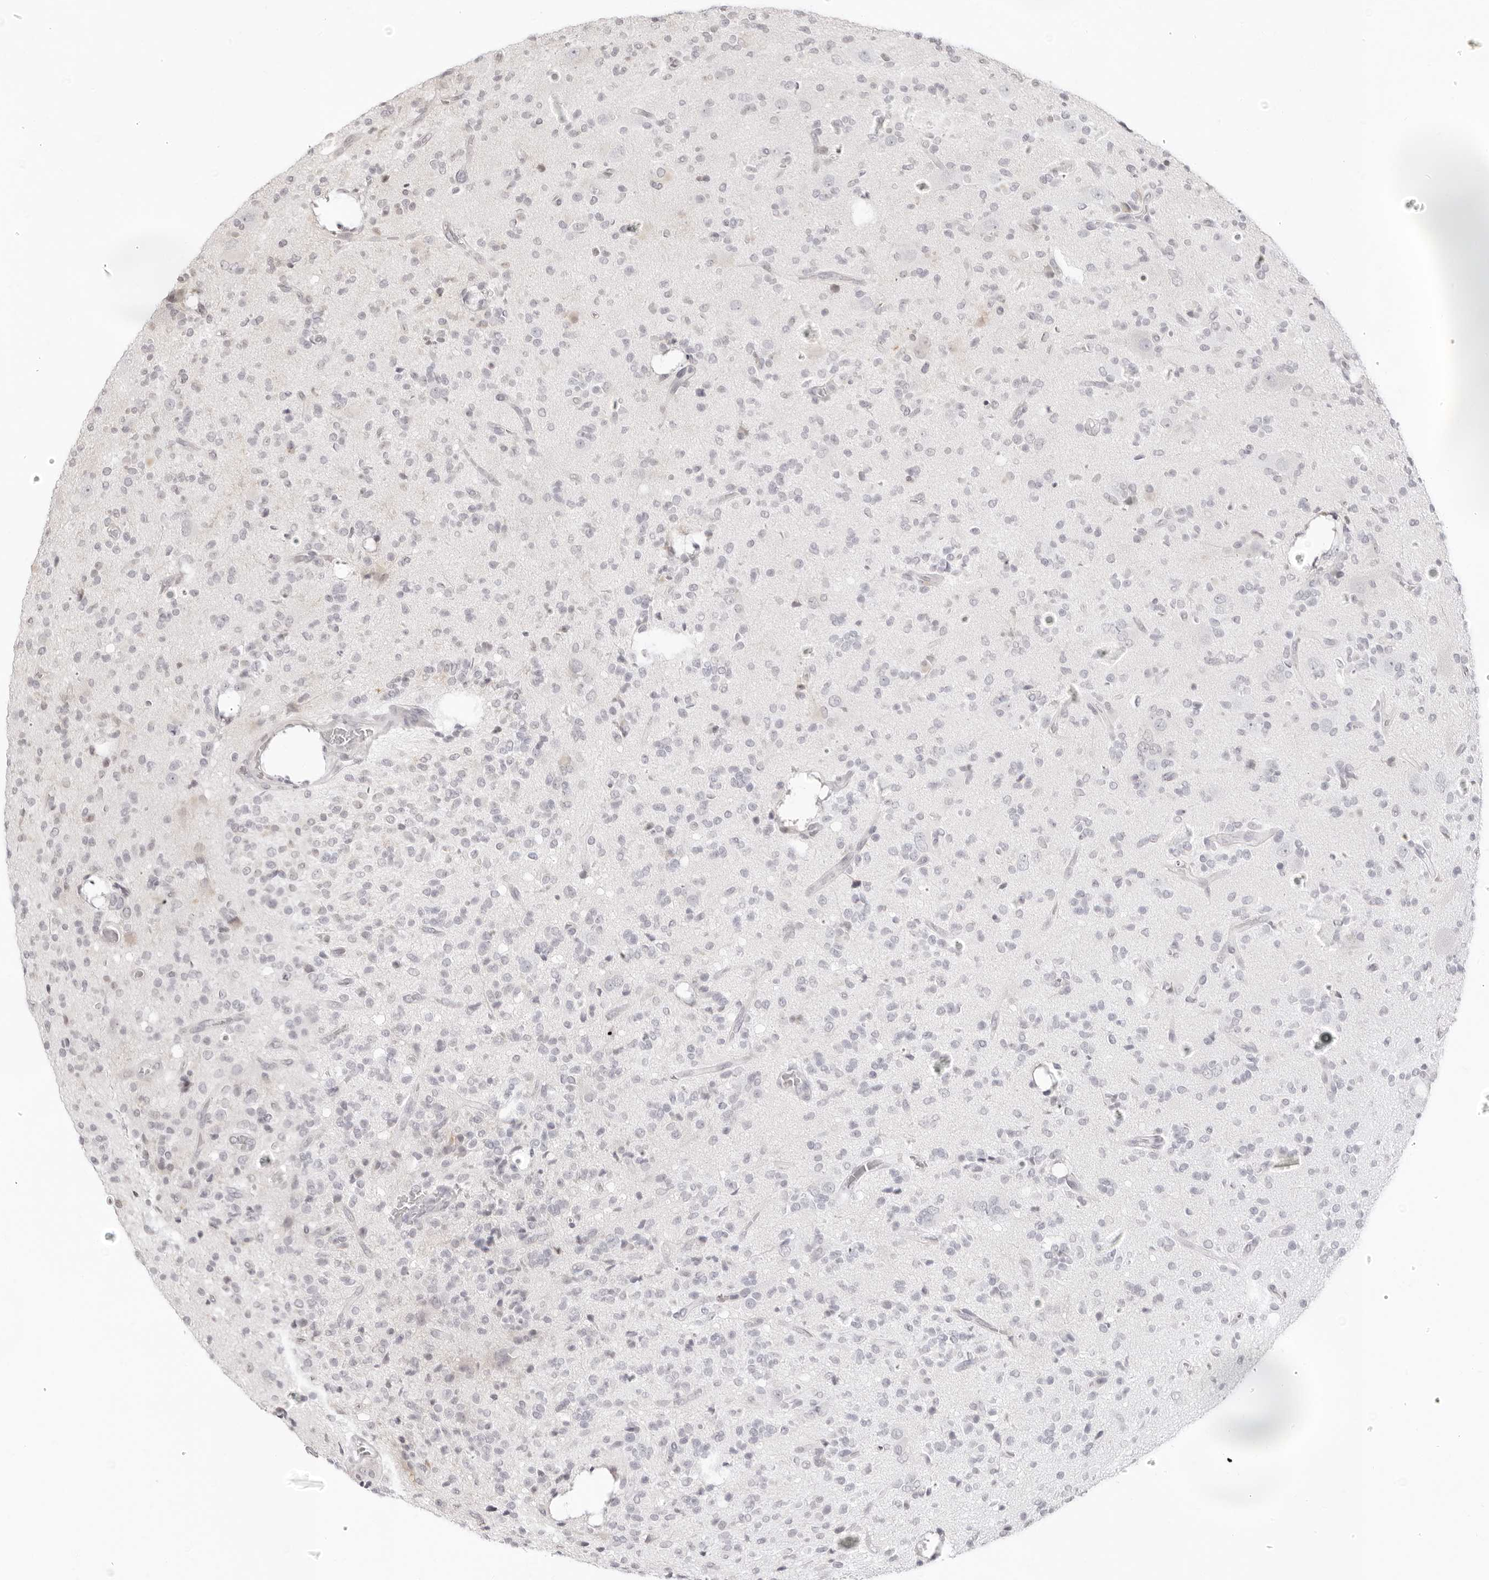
{"staining": {"intensity": "negative", "quantity": "none", "location": "none"}, "tissue": "glioma", "cell_type": "Tumor cells", "image_type": "cancer", "snomed": [{"axis": "morphology", "description": "Glioma, malignant, High grade"}, {"axis": "topography", "description": "Brain"}], "caption": "Immunohistochemical staining of glioma shows no significant positivity in tumor cells. Nuclei are stained in blue.", "gene": "FDPS", "patient": {"sex": "male", "age": 34}}